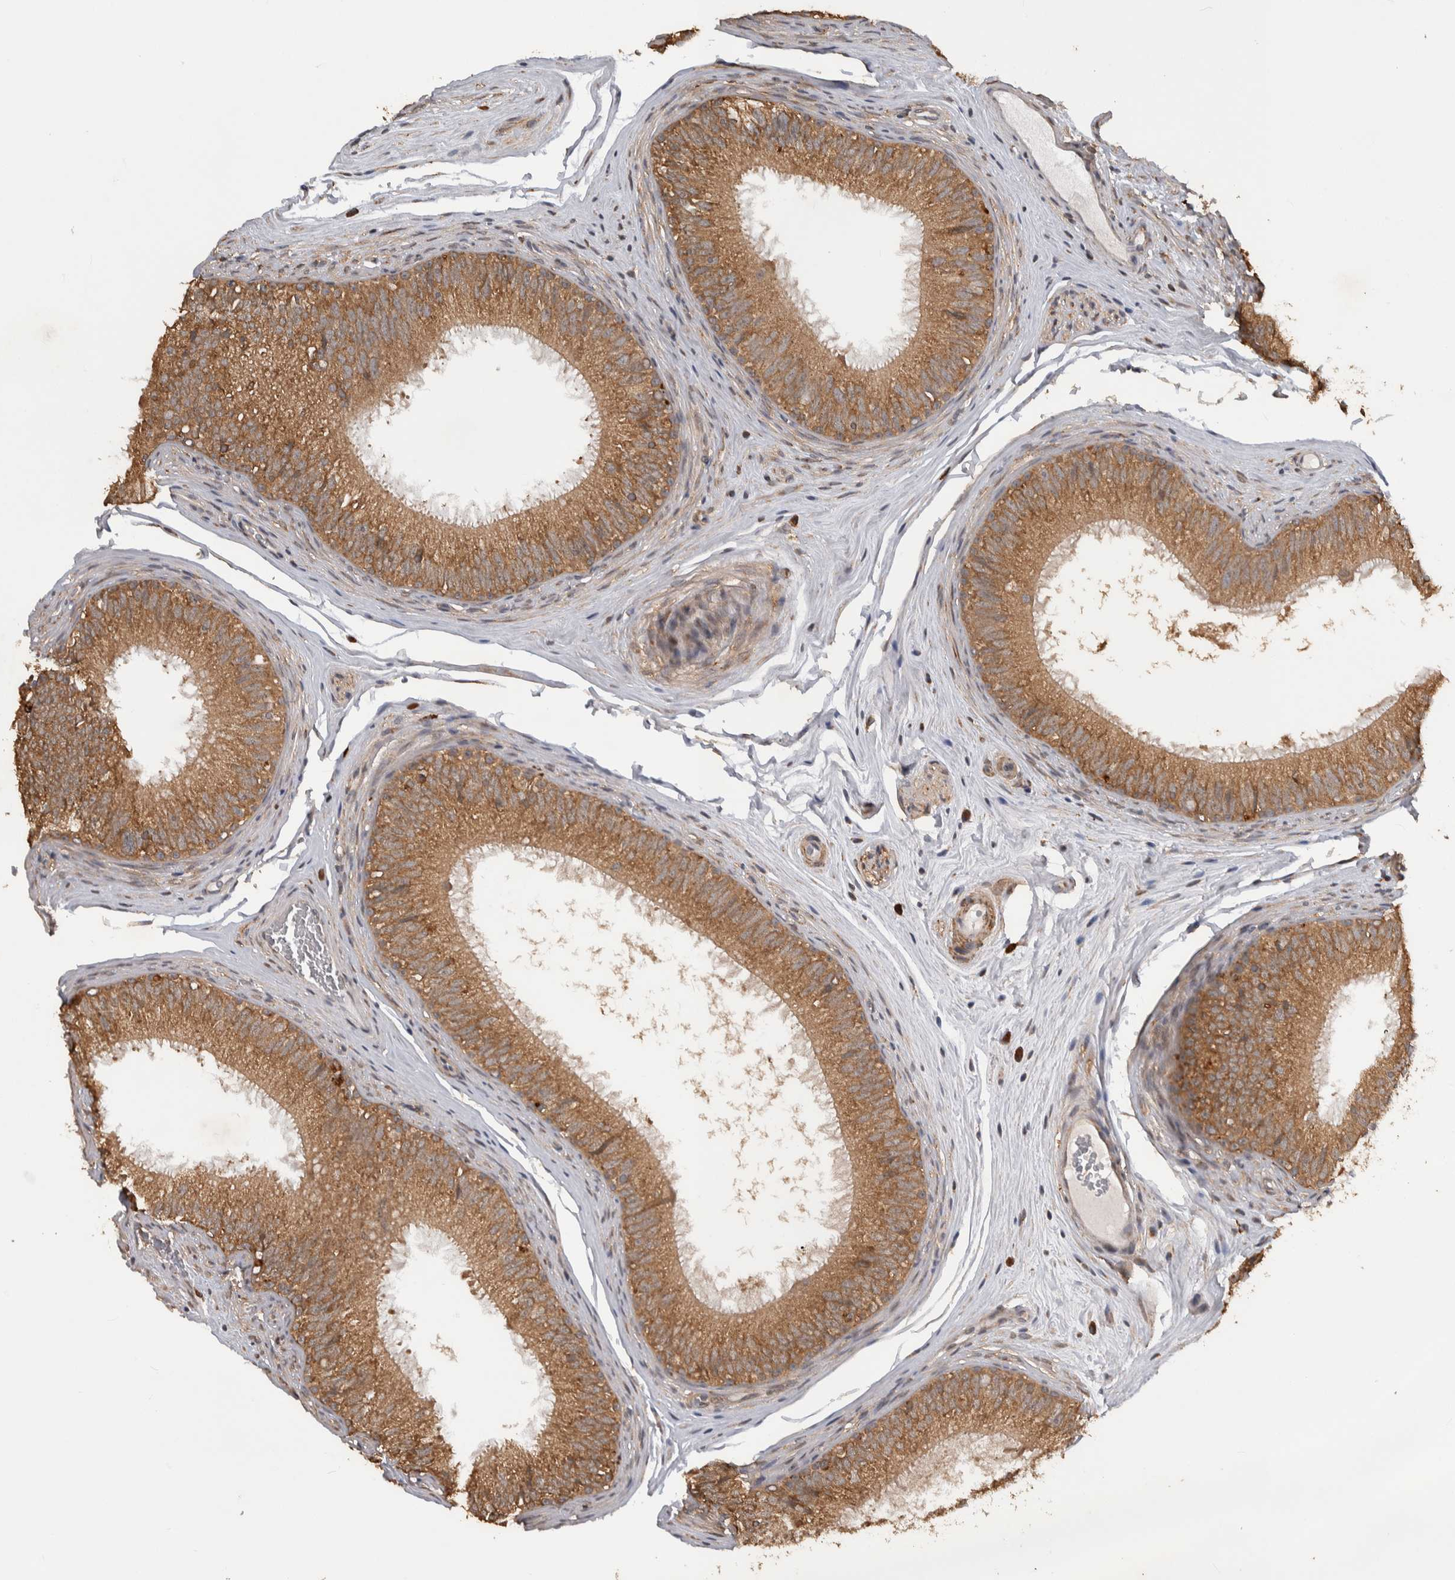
{"staining": {"intensity": "moderate", "quantity": ">75%", "location": "cytoplasmic/membranous"}, "tissue": "epididymis", "cell_type": "Glandular cells", "image_type": "normal", "snomed": [{"axis": "morphology", "description": "Normal tissue, NOS"}, {"axis": "topography", "description": "Epididymis"}], "caption": "DAB (3,3'-diaminobenzidine) immunohistochemical staining of normal epididymis reveals moderate cytoplasmic/membranous protein expression in about >75% of glandular cells.", "gene": "DVL2", "patient": {"sex": "male", "age": 32}}